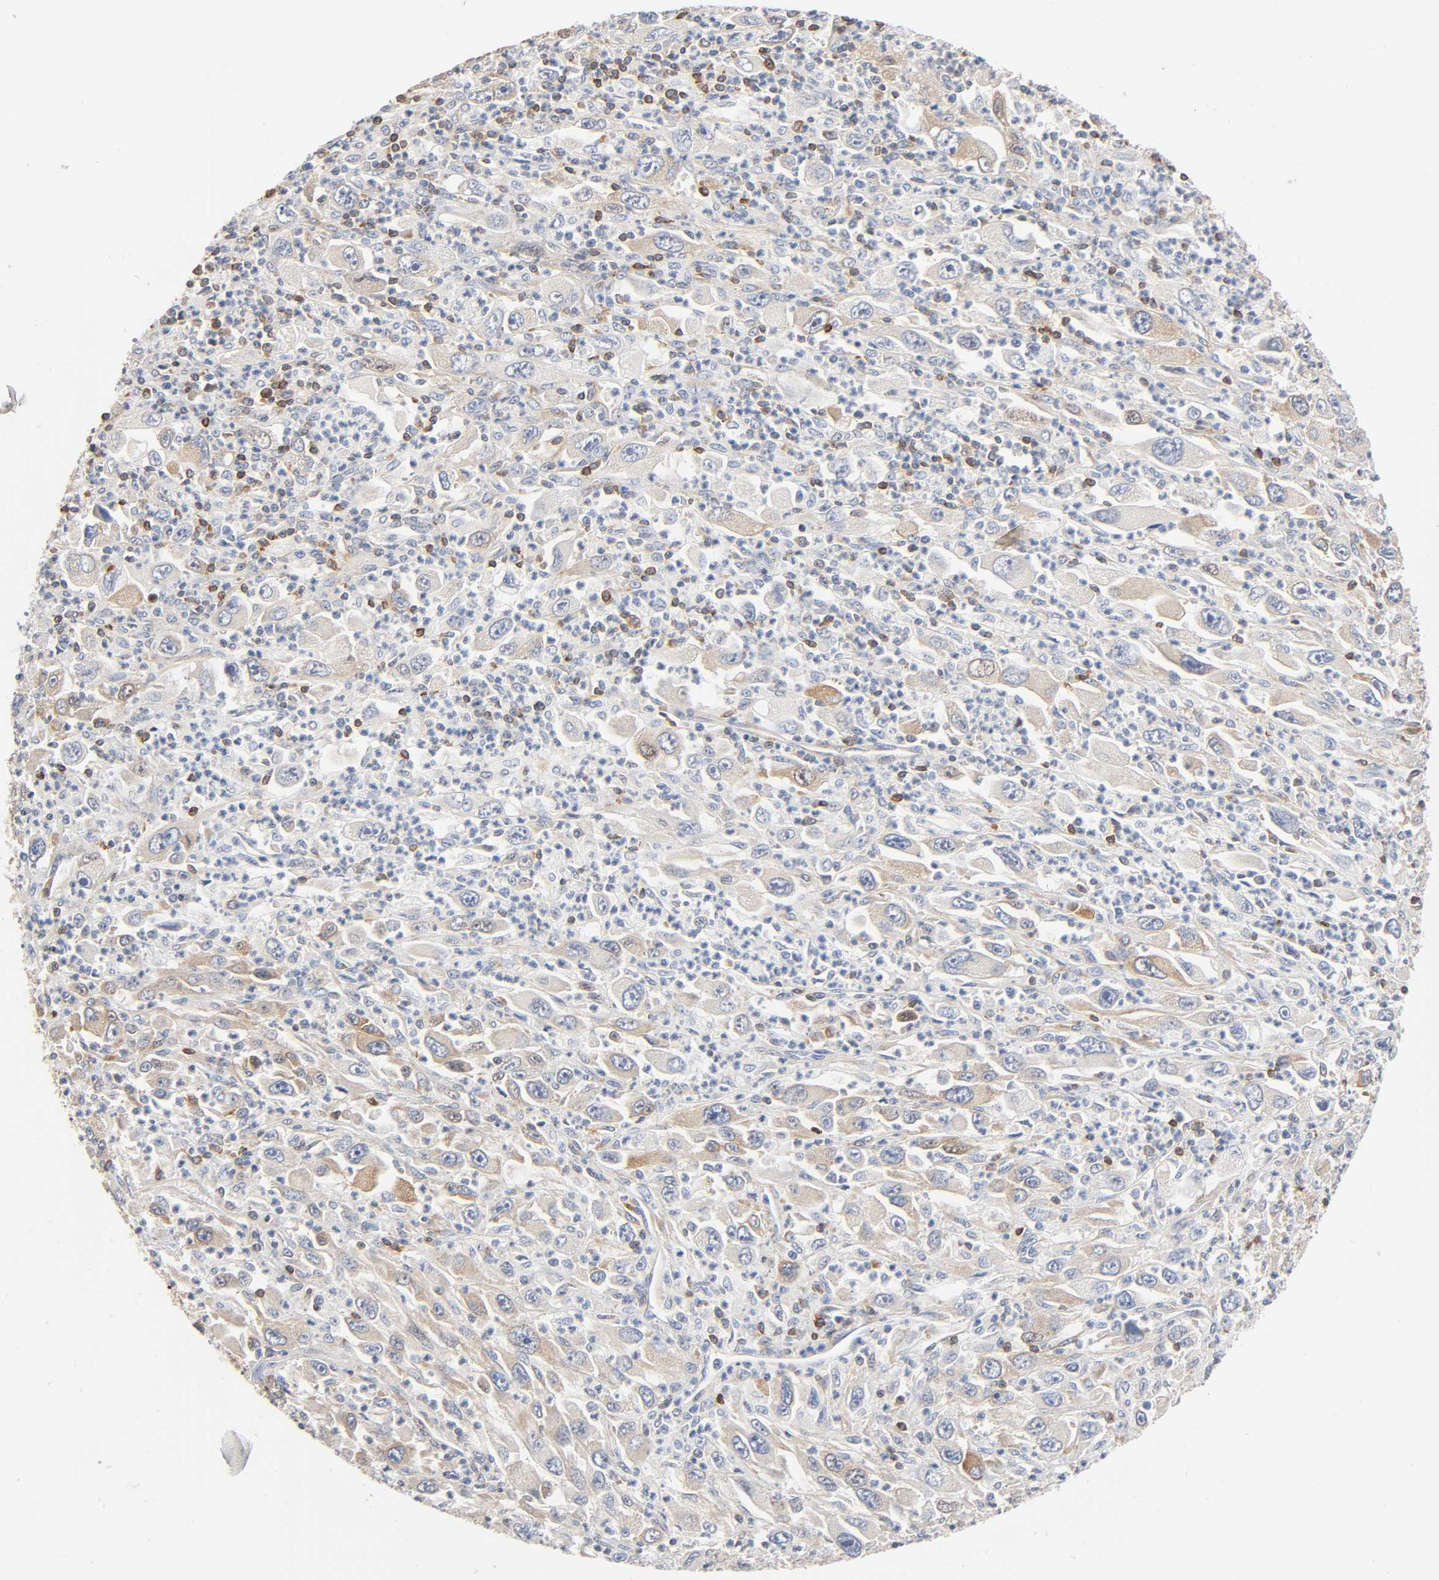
{"staining": {"intensity": "moderate", "quantity": "<25%", "location": "cytoplasmic/membranous"}, "tissue": "melanoma", "cell_type": "Tumor cells", "image_type": "cancer", "snomed": [{"axis": "morphology", "description": "Malignant melanoma, Metastatic site"}, {"axis": "topography", "description": "Skin"}], "caption": "Malignant melanoma (metastatic site) was stained to show a protein in brown. There is low levels of moderate cytoplasmic/membranous positivity in approximately <25% of tumor cells.", "gene": "BIN1", "patient": {"sex": "female", "age": 56}}